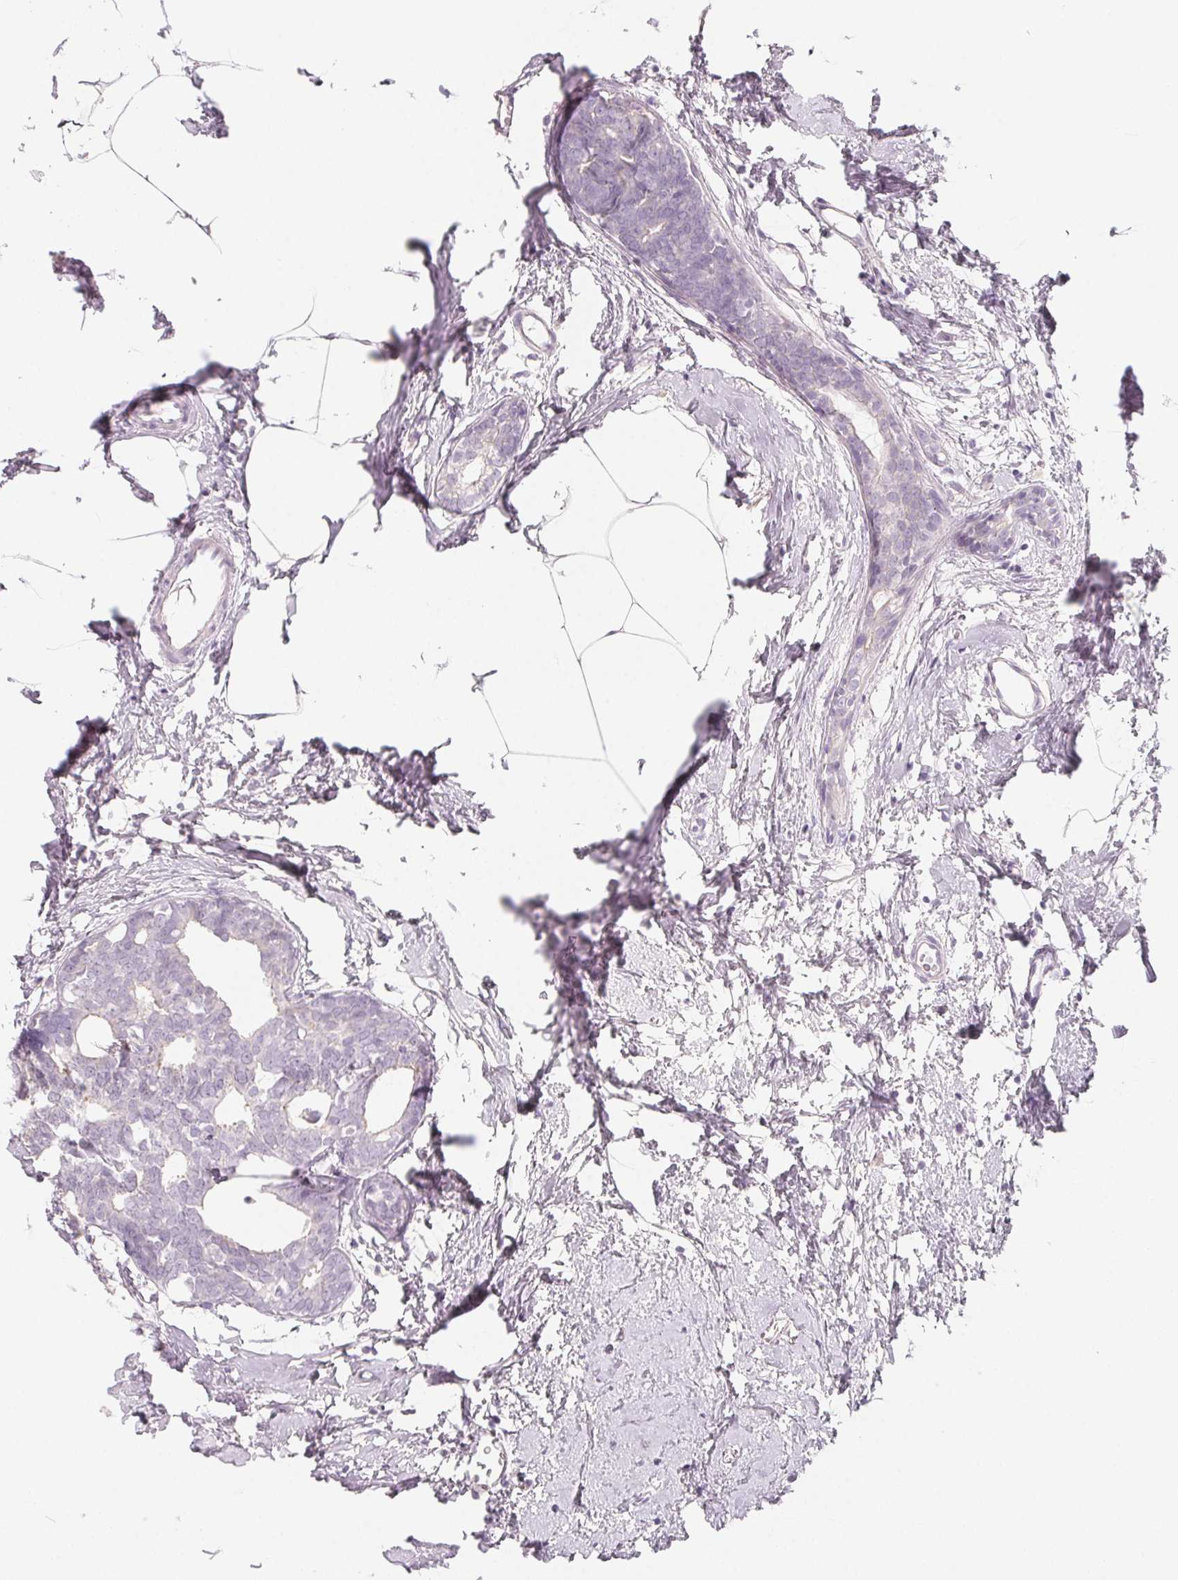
{"staining": {"intensity": "negative", "quantity": "none", "location": "none"}, "tissue": "breast cancer", "cell_type": "Tumor cells", "image_type": "cancer", "snomed": [{"axis": "morphology", "description": "Duct carcinoma"}, {"axis": "topography", "description": "Breast"}], "caption": "The photomicrograph shows no staining of tumor cells in breast cancer.", "gene": "SH3GL2", "patient": {"sex": "female", "age": 40}}